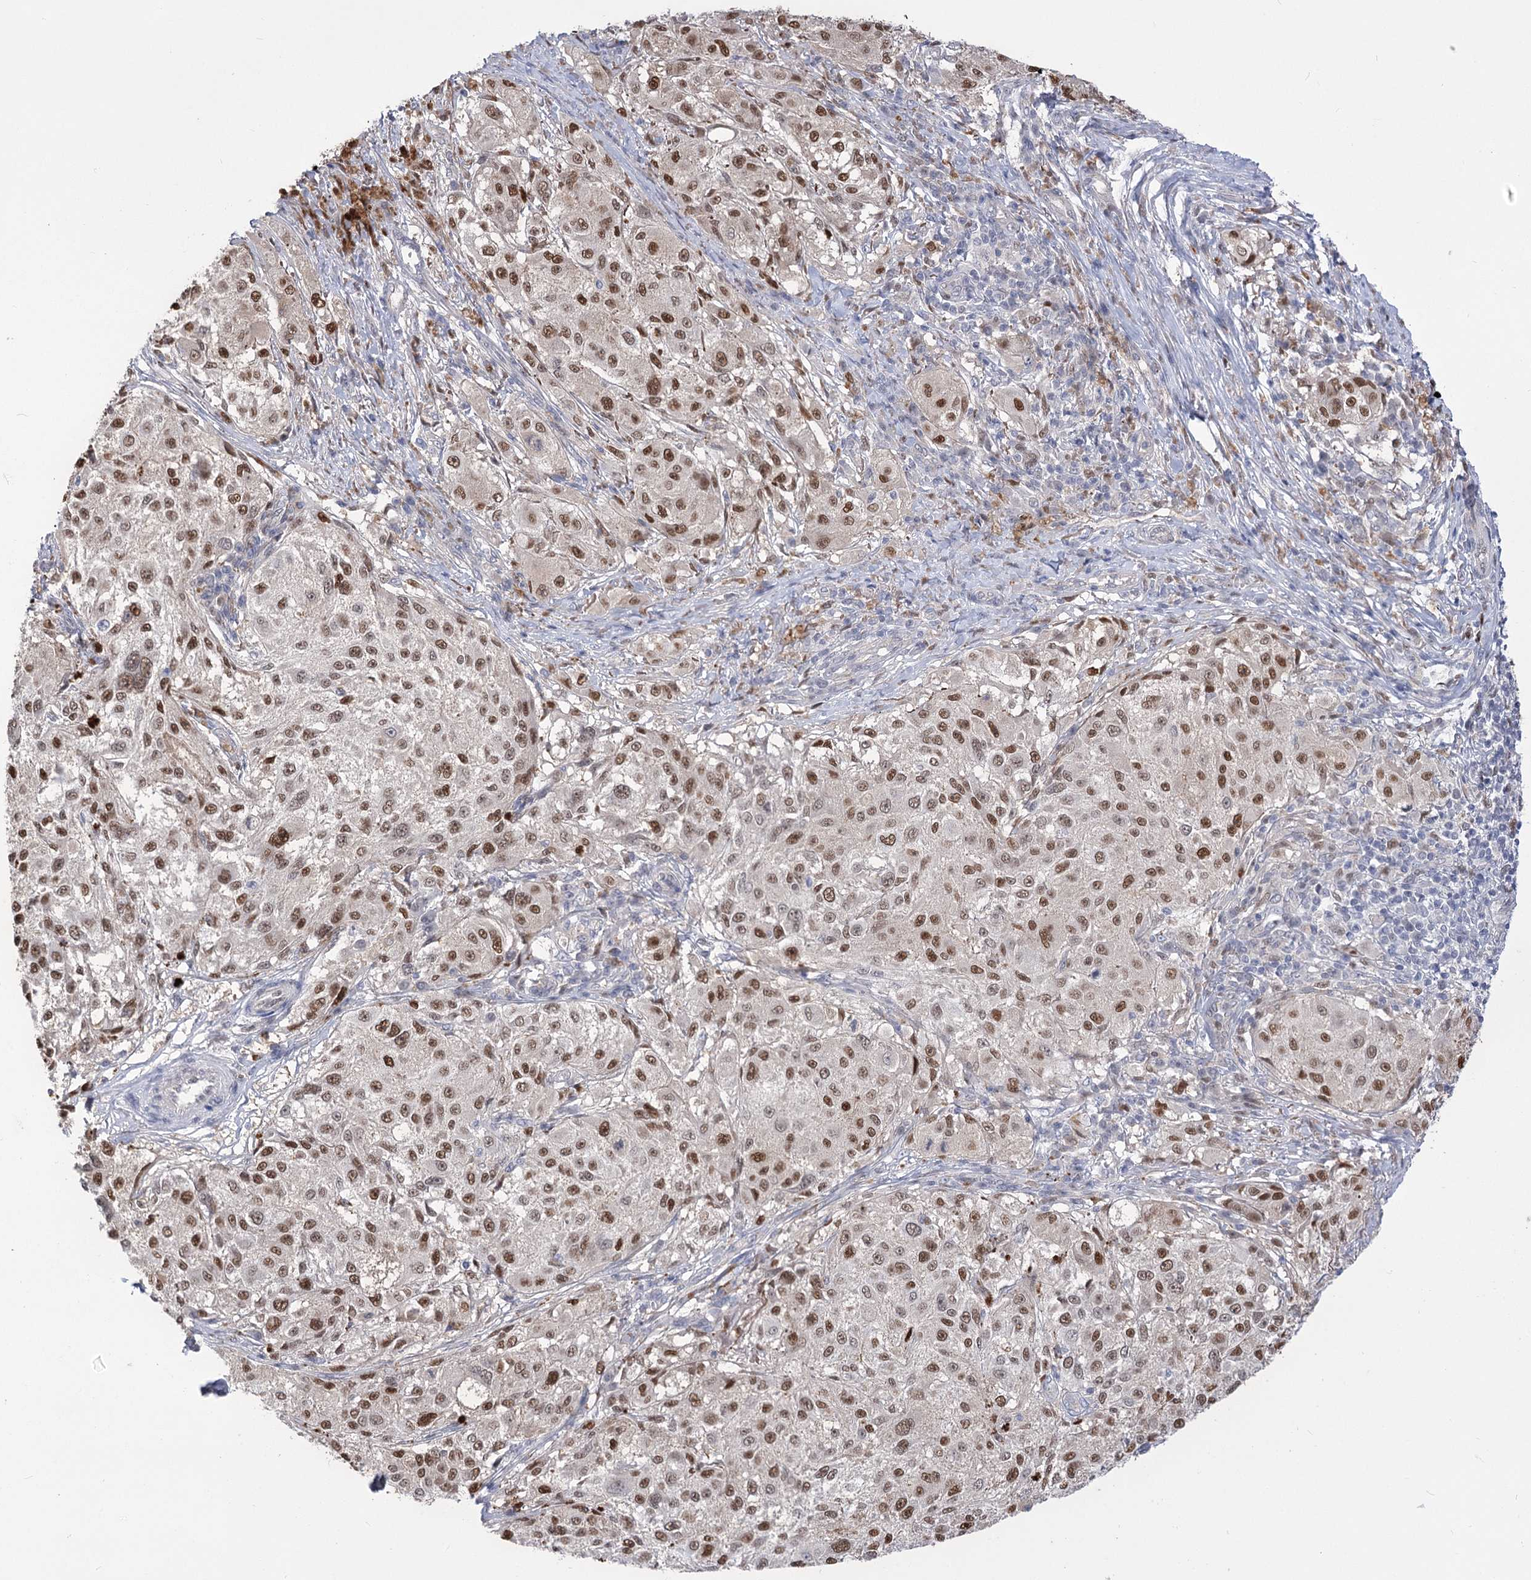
{"staining": {"intensity": "moderate", "quantity": ">75%", "location": "nuclear"}, "tissue": "melanoma", "cell_type": "Tumor cells", "image_type": "cancer", "snomed": [{"axis": "morphology", "description": "Necrosis, NOS"}, {"axis": "morphology", "description": "Malignant melanoma, NOS"}, {"axis": "topography", "description": "Skin"}], "caption": "Immunohistochemistry (IHC) of human malignant melanoma shows medium levels of moderate nuclear staining in about >75% of tumor cells. (DAB = brown stain, brightfield microscopy at high magnification).", "gene": "SIAE", "patient": {"sex": "female", "age": 87}}